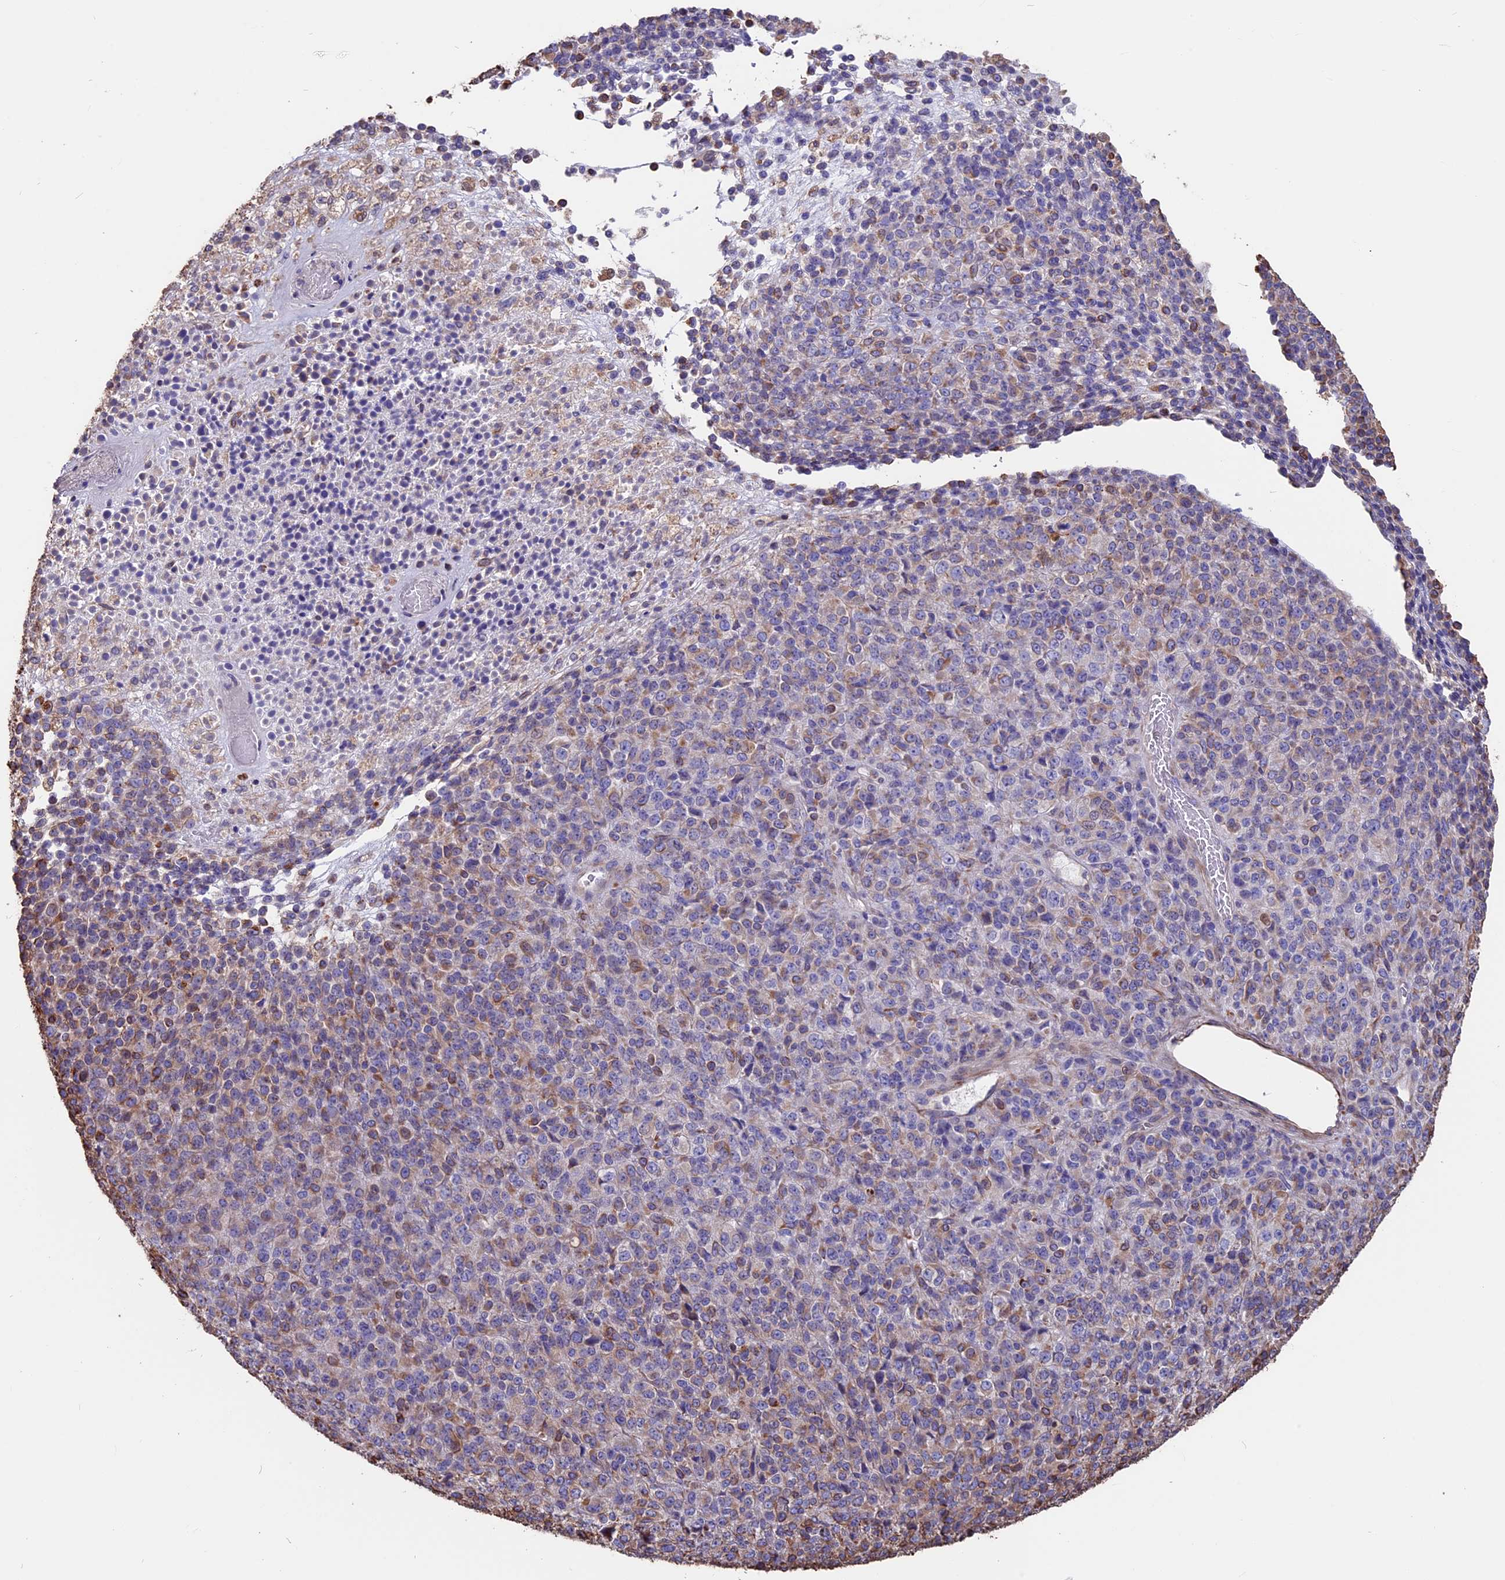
{"staining": {"intensity": "negative", "quantity": "none", "location": "none"}, "tissue": "melanoma", "cell_type": "Tumor cells", "image_type": "cancer", "snomed": [{"axis": "morphology", "description": "Malignant melanoma, Metastatic site"}, {"axis": "topography", "description": "Brain"}], "caption": "Immunohistochemical staining of malignant melanoma (metastatic site) reveals no significant staining in tumor cells.", "gene": "SEH1L", "patient": {"sex": "female", "age": 56}}